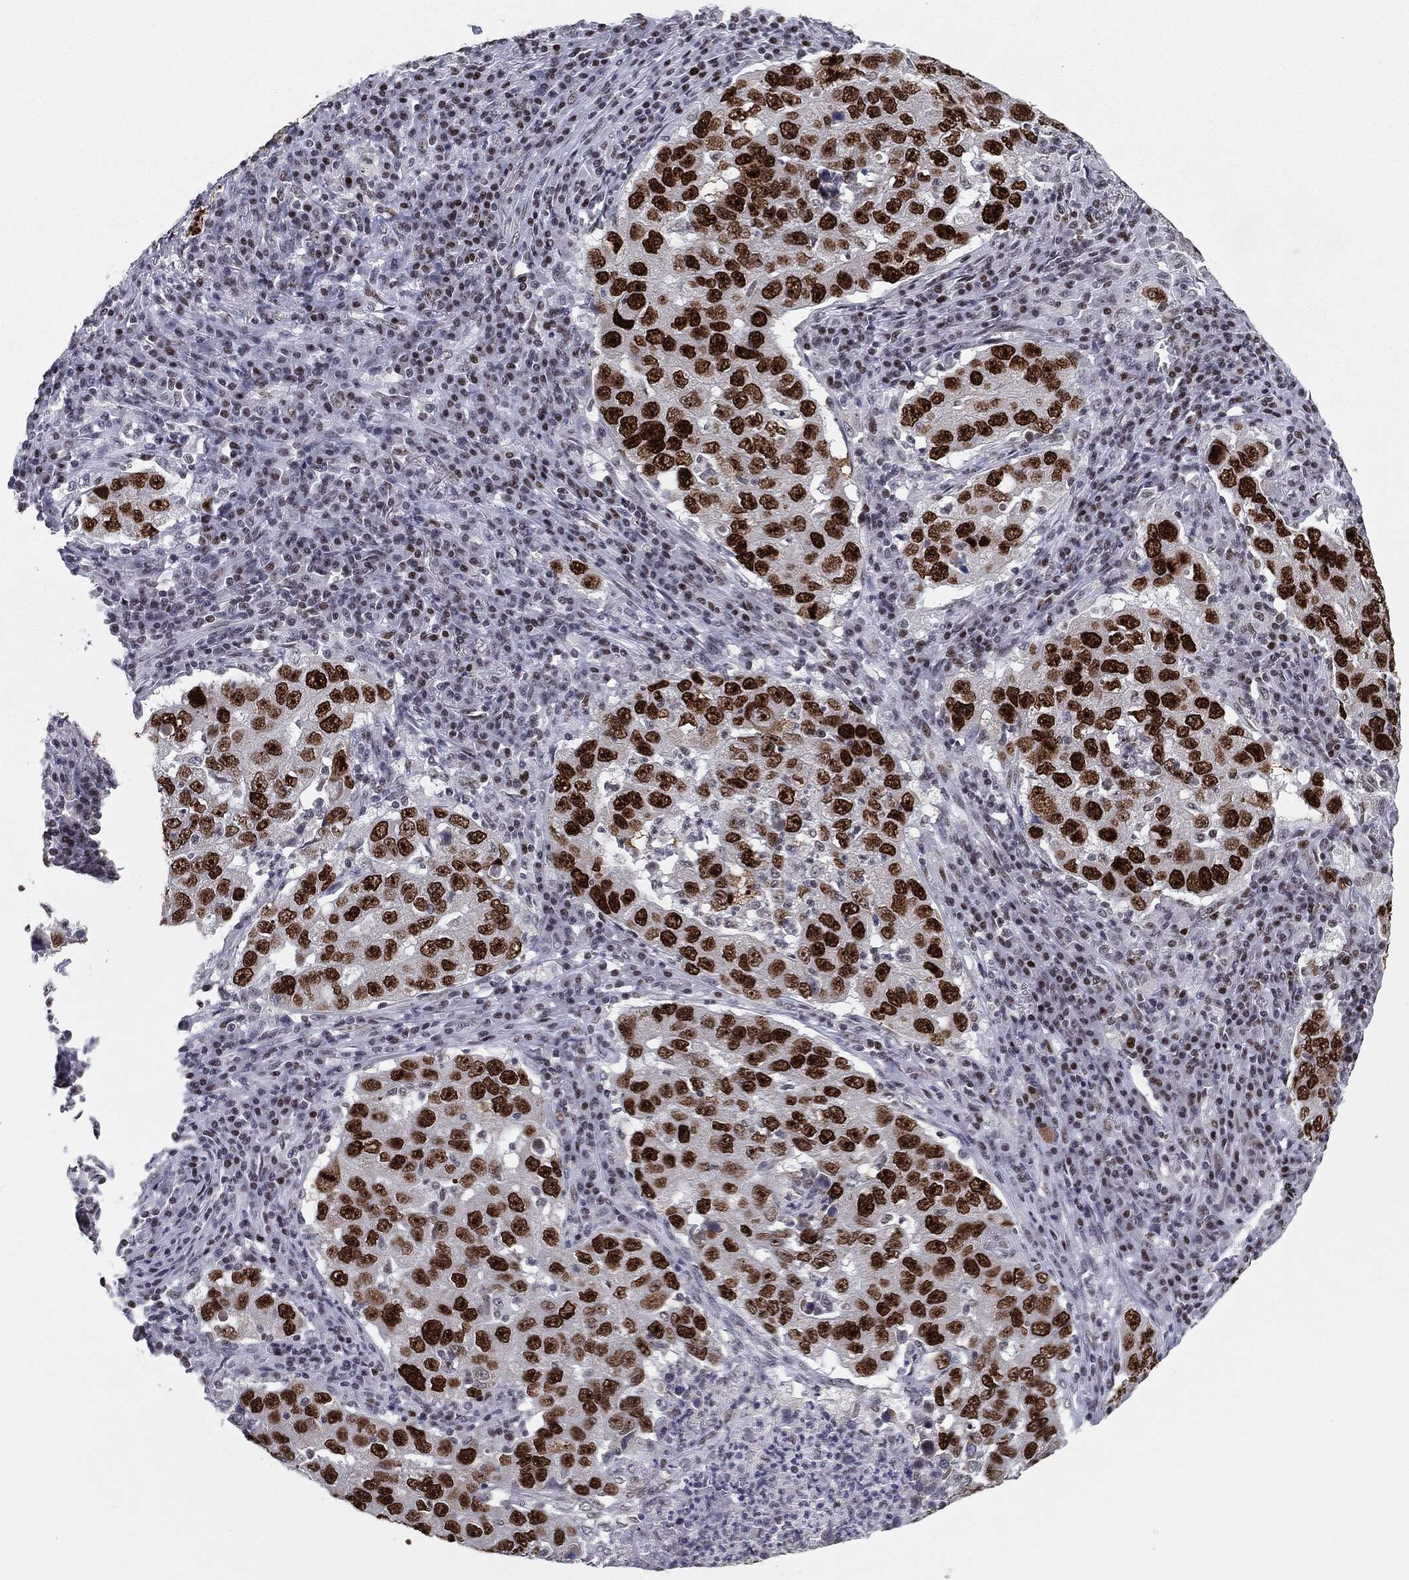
{"staining": {"intensity": "strong", "quantity": ">75%", "location": "nuclear"}, "tissue": "lung cancer", "cell_type": "Tumor cells", "image_type": "cancer", "snomed": [{"axis": "morphology", "description": "Adenocarcinoma, NOS"}, {"axis": "topography", "description": "Lung"}], "caption": "Lung cancer (adenocarcinoma) stained with a protein marker displays strong staining in tumor cells.", "gene": "MDC1", "patient": {"sex": "male", "age": 73}}